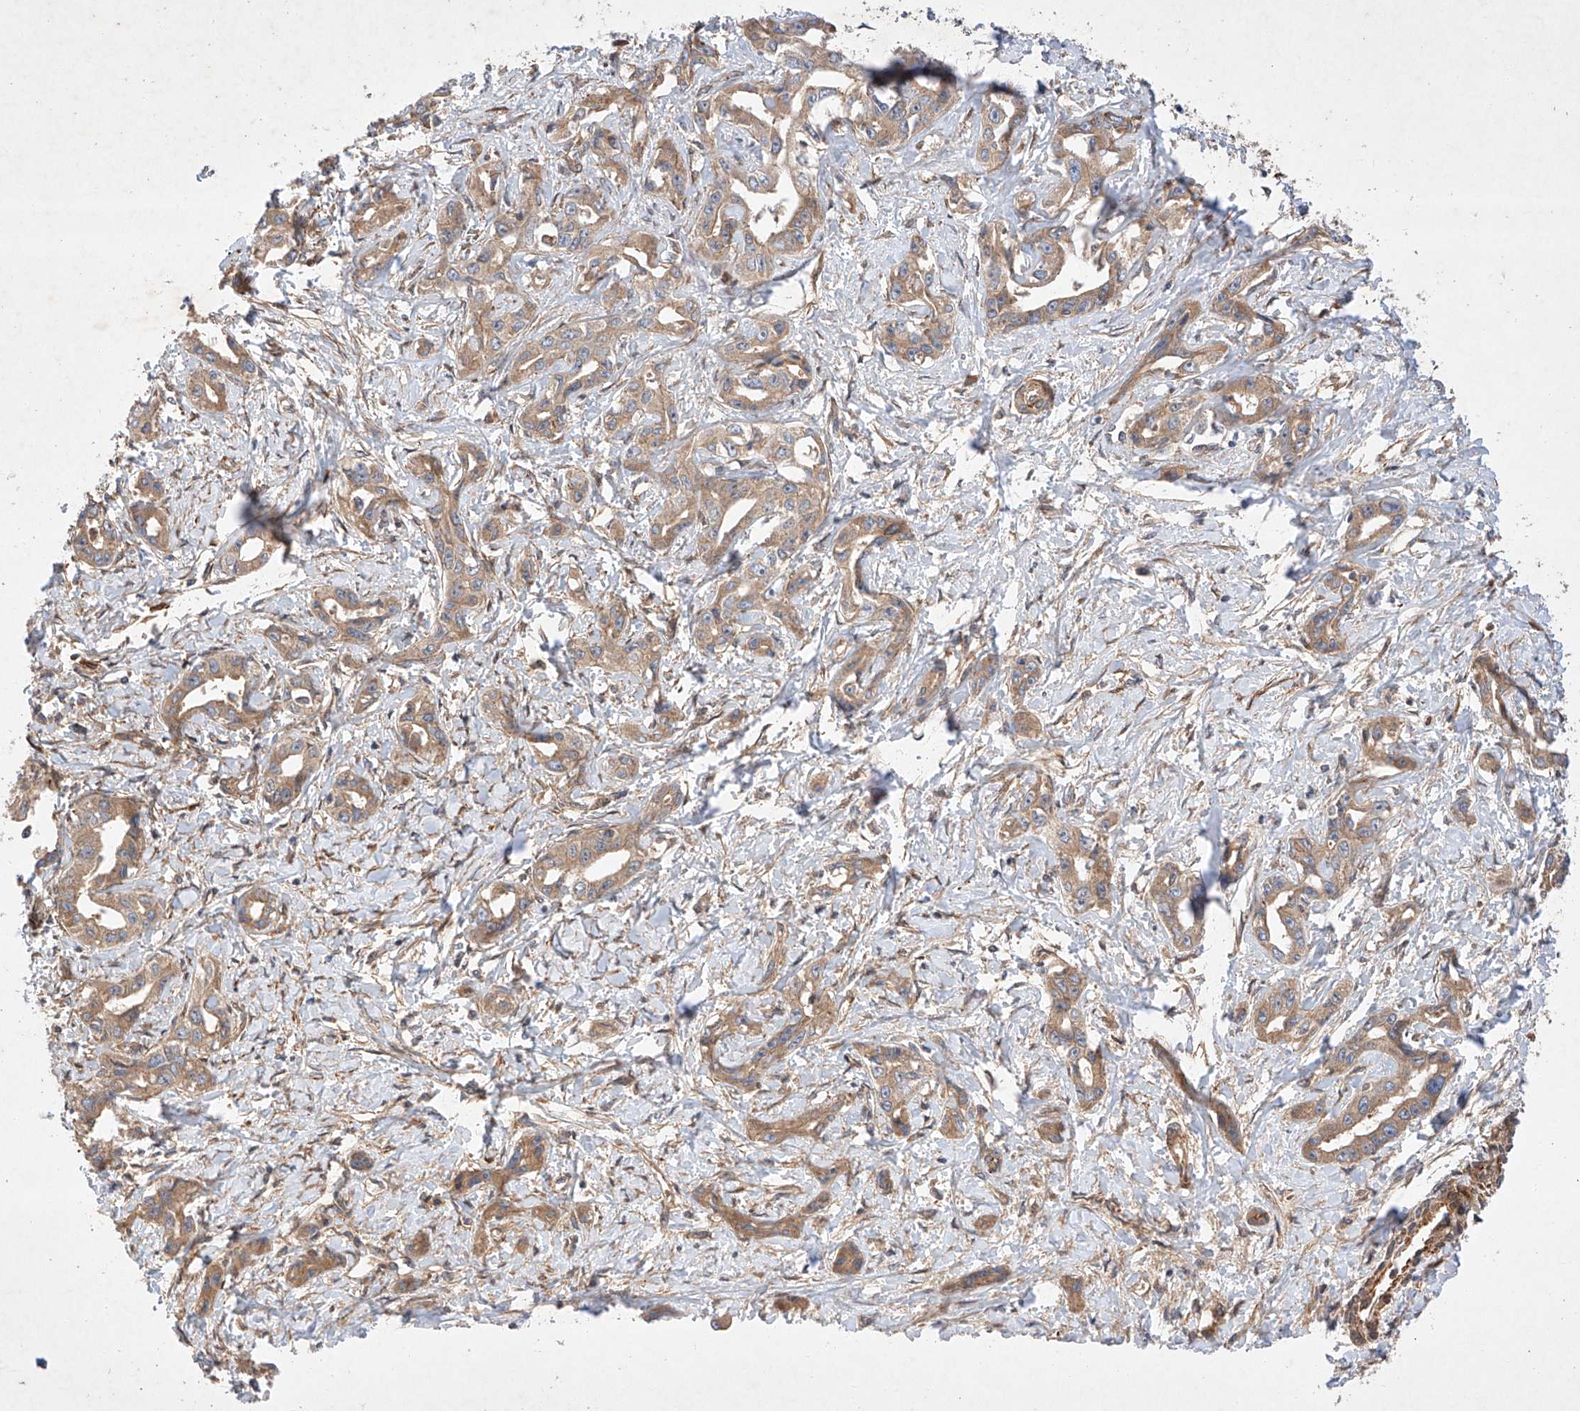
{"staining": {"intensity": "moderate", "quantity": ">75%", "location": "cytoplasmic/membranous"}, "tissue": "liver cancer", "cell_type": "Tumor cells", "image_type": "cancer", "snomed": [{"axis": "morphology", "description": "Cholangiocarcinoma"}, {"axis": "topography", "description": "Liver"}], "caption": "The immunohistochemical stain shows moderate cytoplasmic/membranous positivity in tumor cells of liver cancer tissue.", "gene": "RAB23", "patient": {"sex": "male", "age": 59}}